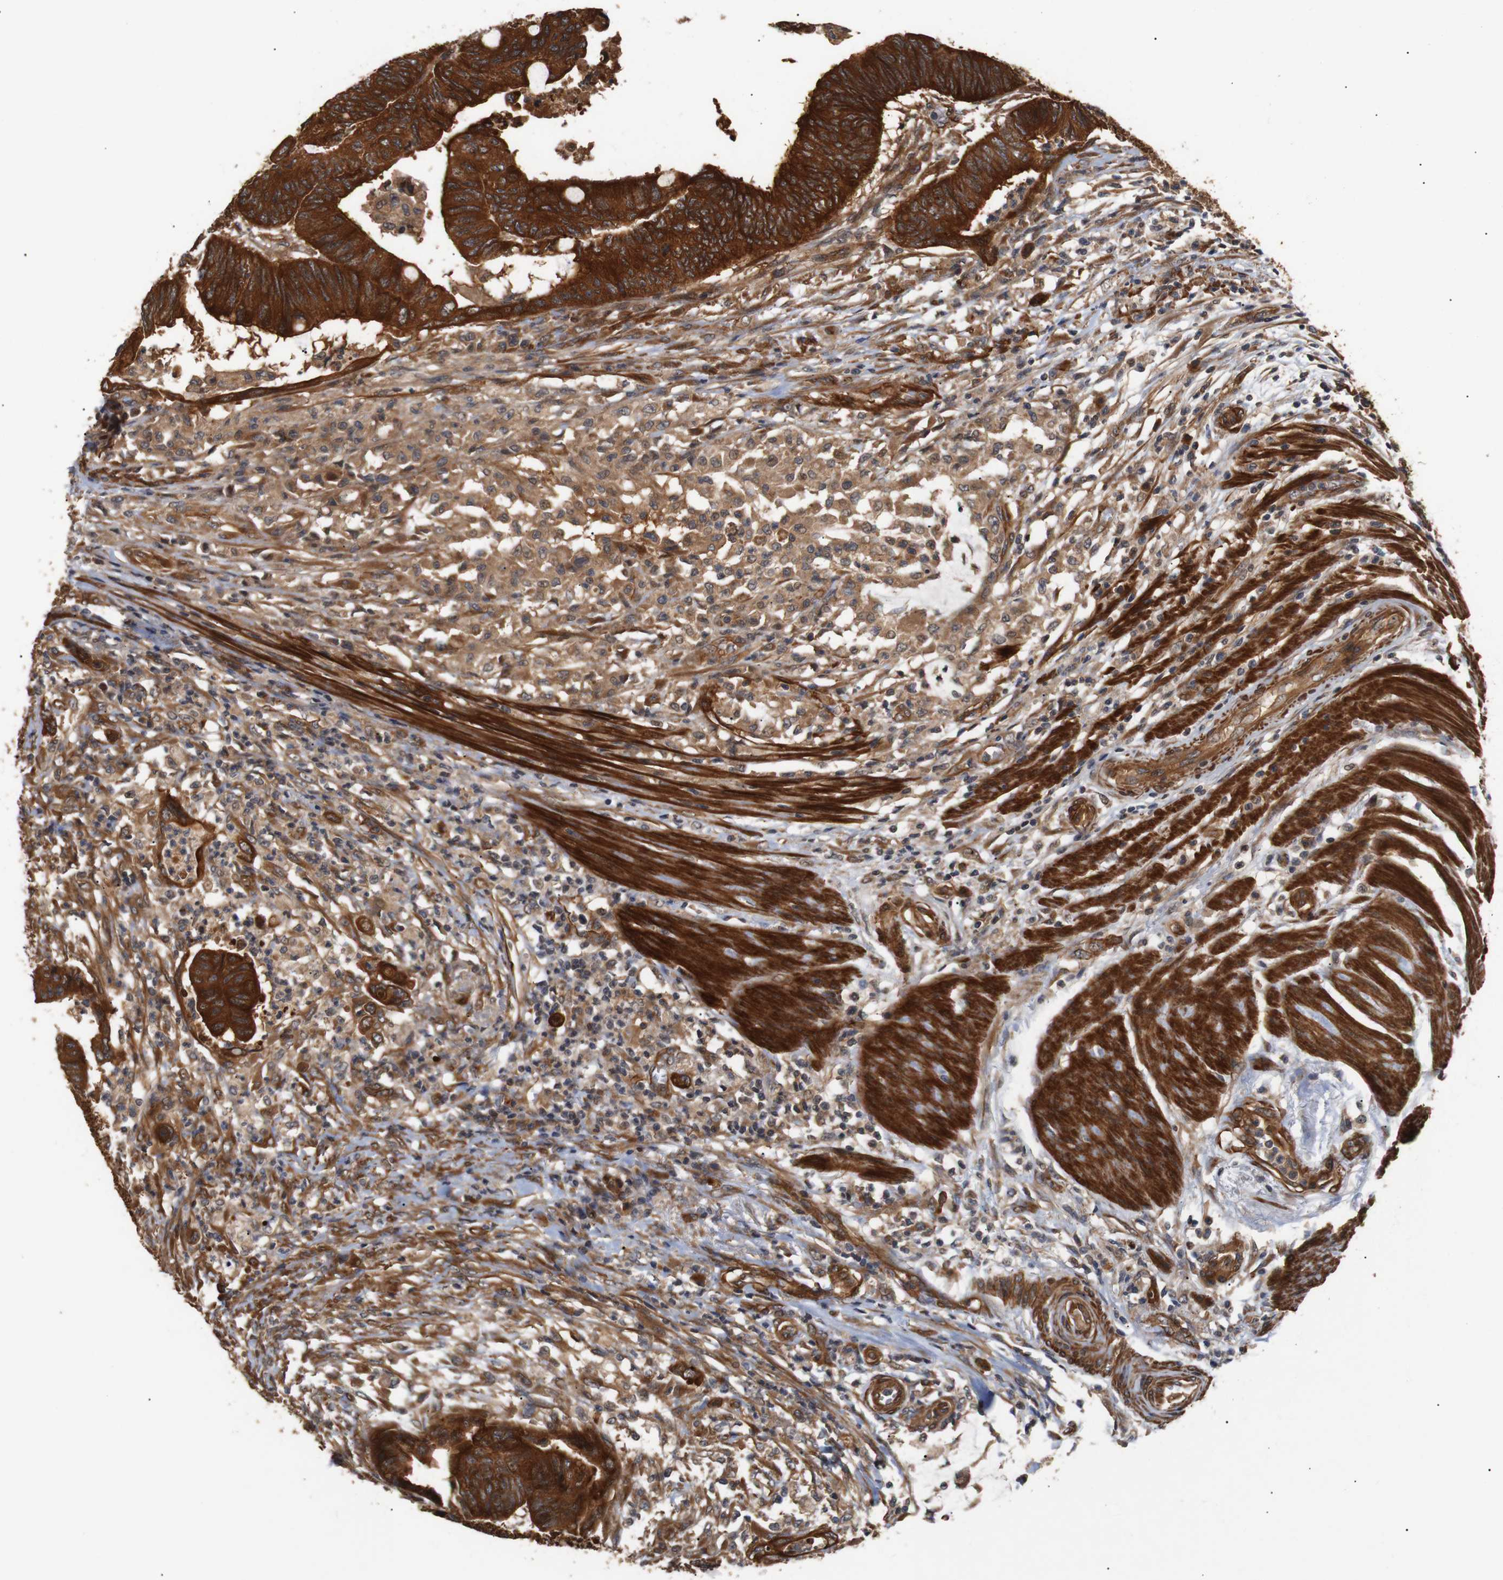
{"staining": {"intensity": "strong", "quantity": ">75%", "location": "cytoplasmic/membranous"}, "tissue": "colorectal cancer", "cell_type": "Tumor cells", "image_type": "cancer", "snomed": [{"axis": "morphology", "description": "Normal tissue, NOS"}, {"axis": "morphology", "description": "Adenocarcinoma, NOS"}, {"axis": "topography", "description": "Rectum"}, {"axis": "topography", "description": "Peripheral nerve tissue"}], "caption": "Human colorectal adenocarcinoma stained with a protein marker exhibits strong staining in tumor cells.", "gene": "PAWR", "patient": {"sex": "male", "age": 92}}